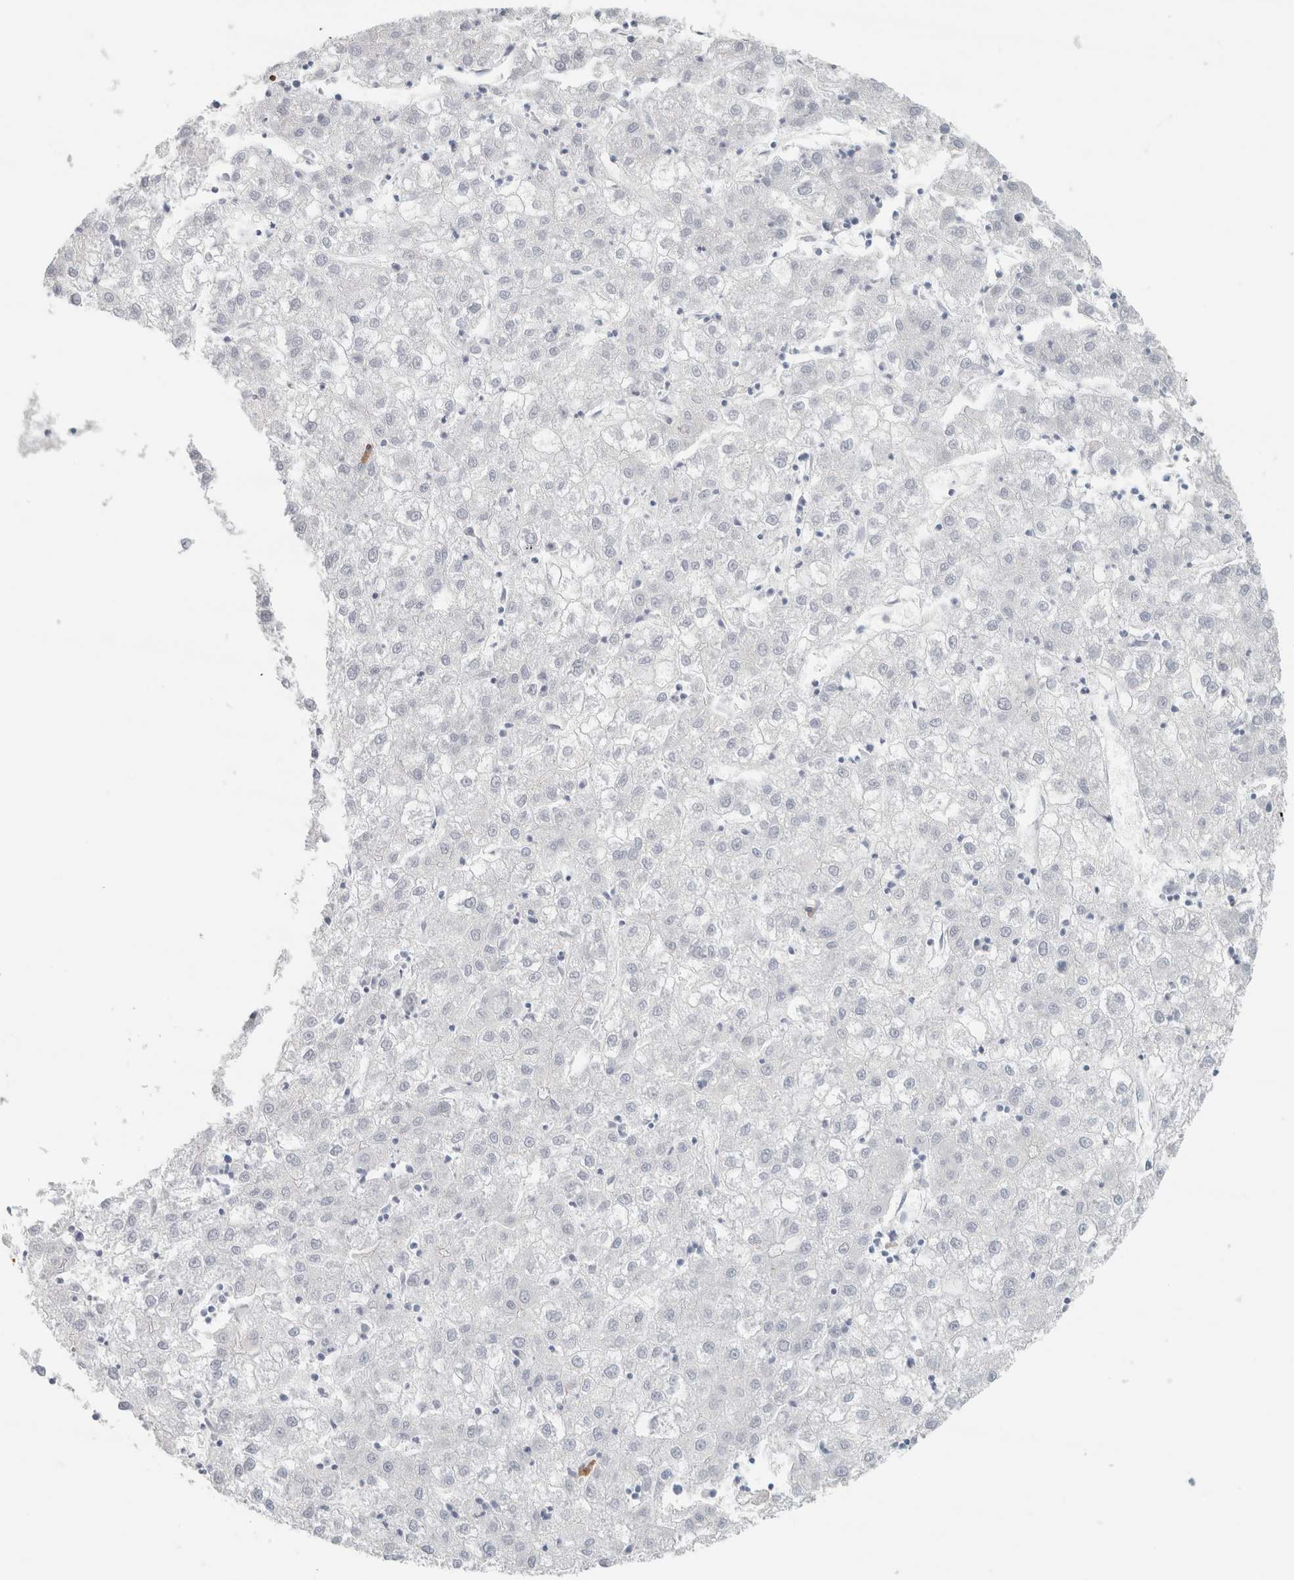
{"staining": {"intensity": "negative", "quantity": "none", "location": "none"}, "tissue": "liver cancer", "cell_type": "Tumor cells", "image_type": "cancer", "snomed": [{"axis": "morphology", "description": "Carcinoma, Hepatocellular, NOS"}, {"axis": "topography", "description": "Liver"}], "caption": "Tumor cells show no significant protein positivity in hepatocellular carcinoma (liver).", "gene": "IL6", "patient": {"sex": "male", "age": 72}}